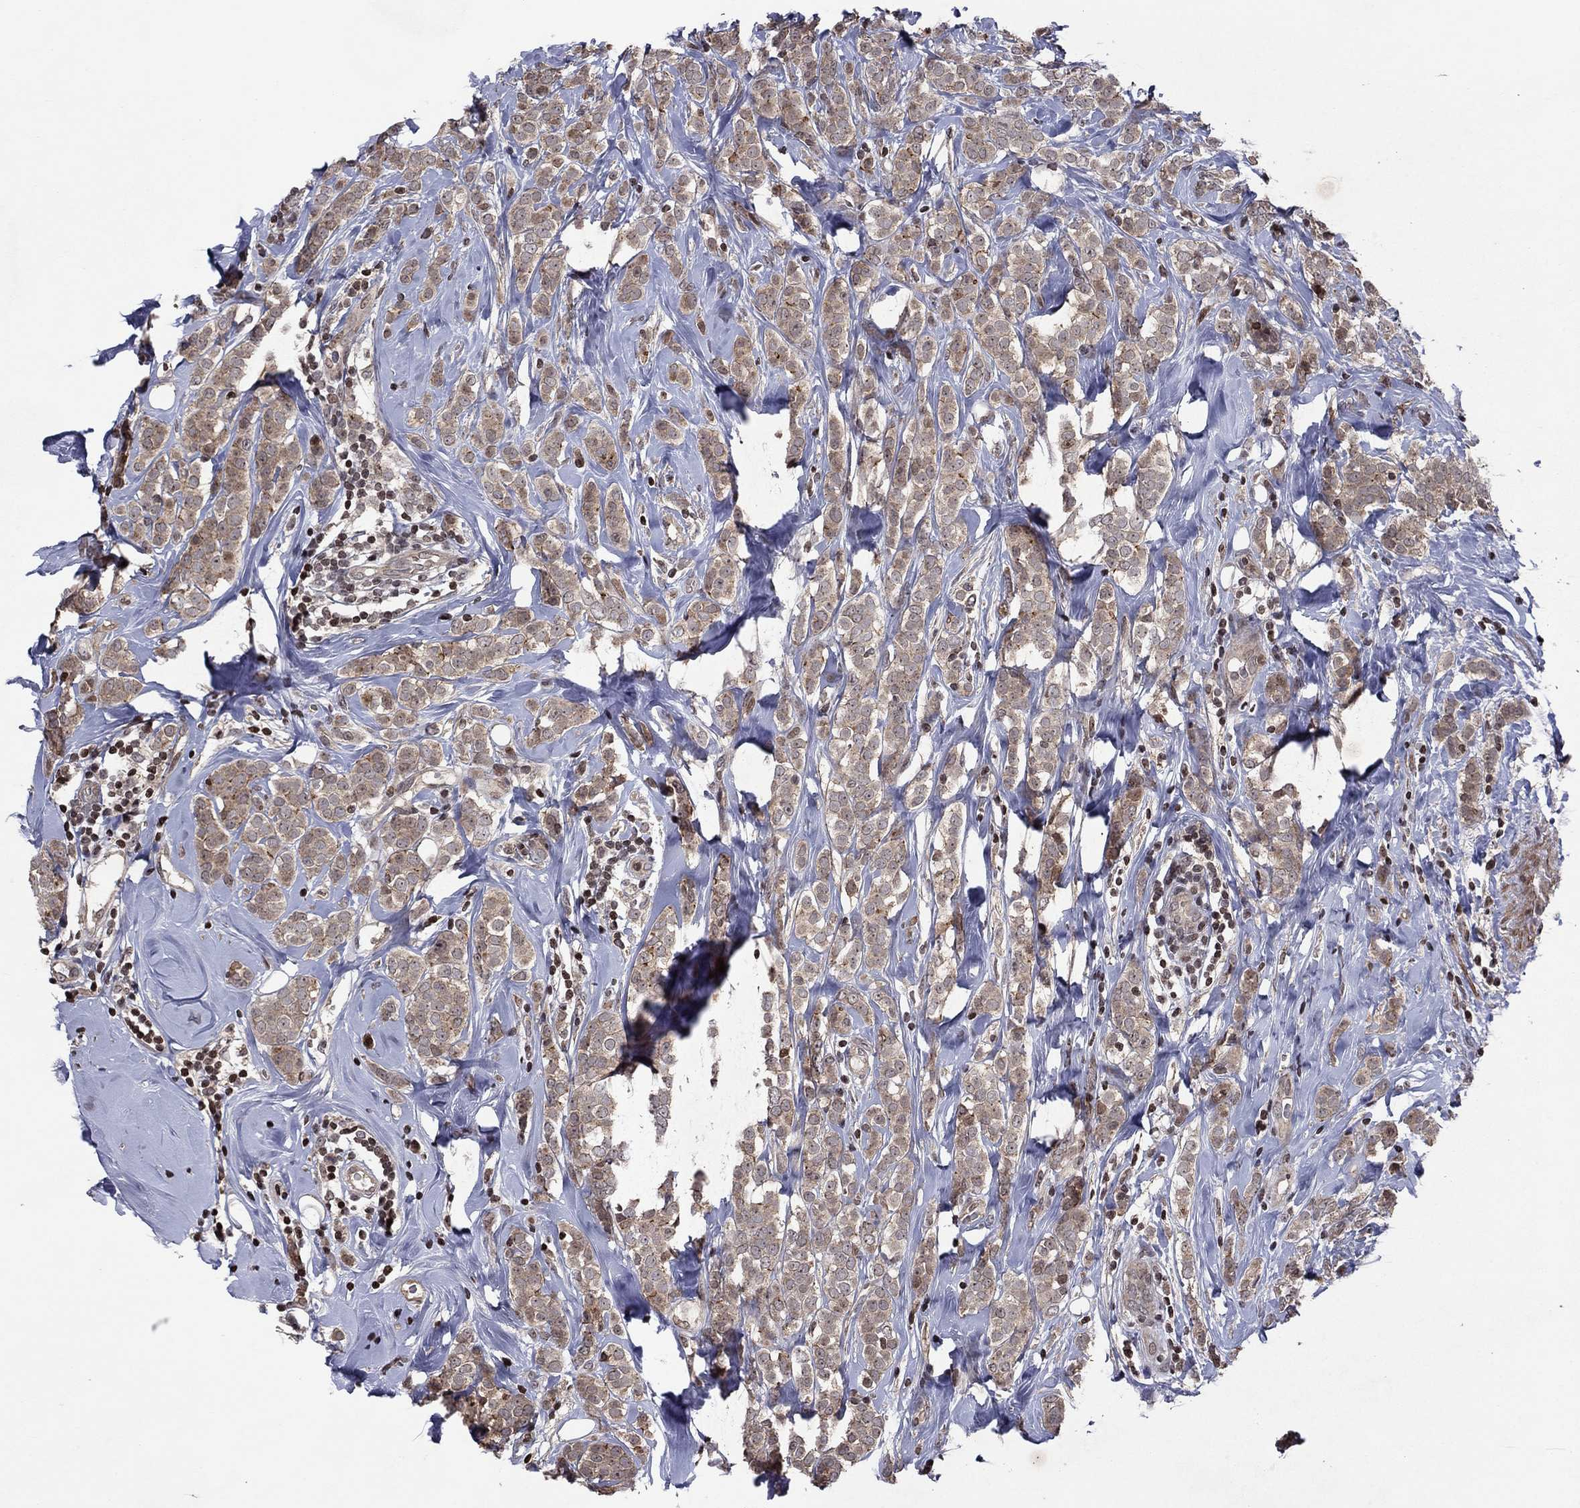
{"staining": {"intensity": "weak", "quantity": ">75%", "location": "cytoplasmic/membranous"}, "tissue": "breast cancer", "cell_type": "Tumor cells", "image_type": "cancer", "snomed": [{"axis": "morphology", "description": "Lobular carcinoma"}, {"axis": "topography", "description": "Breast"}], "caption": "Lobular carcinoma (breast) stained with IHC shows weak cytoplasmic/membranous positivity in approximately >75% of tumor cells.", "gene": "SORBS1", "patient": {"sex": "female", "age": 49}}